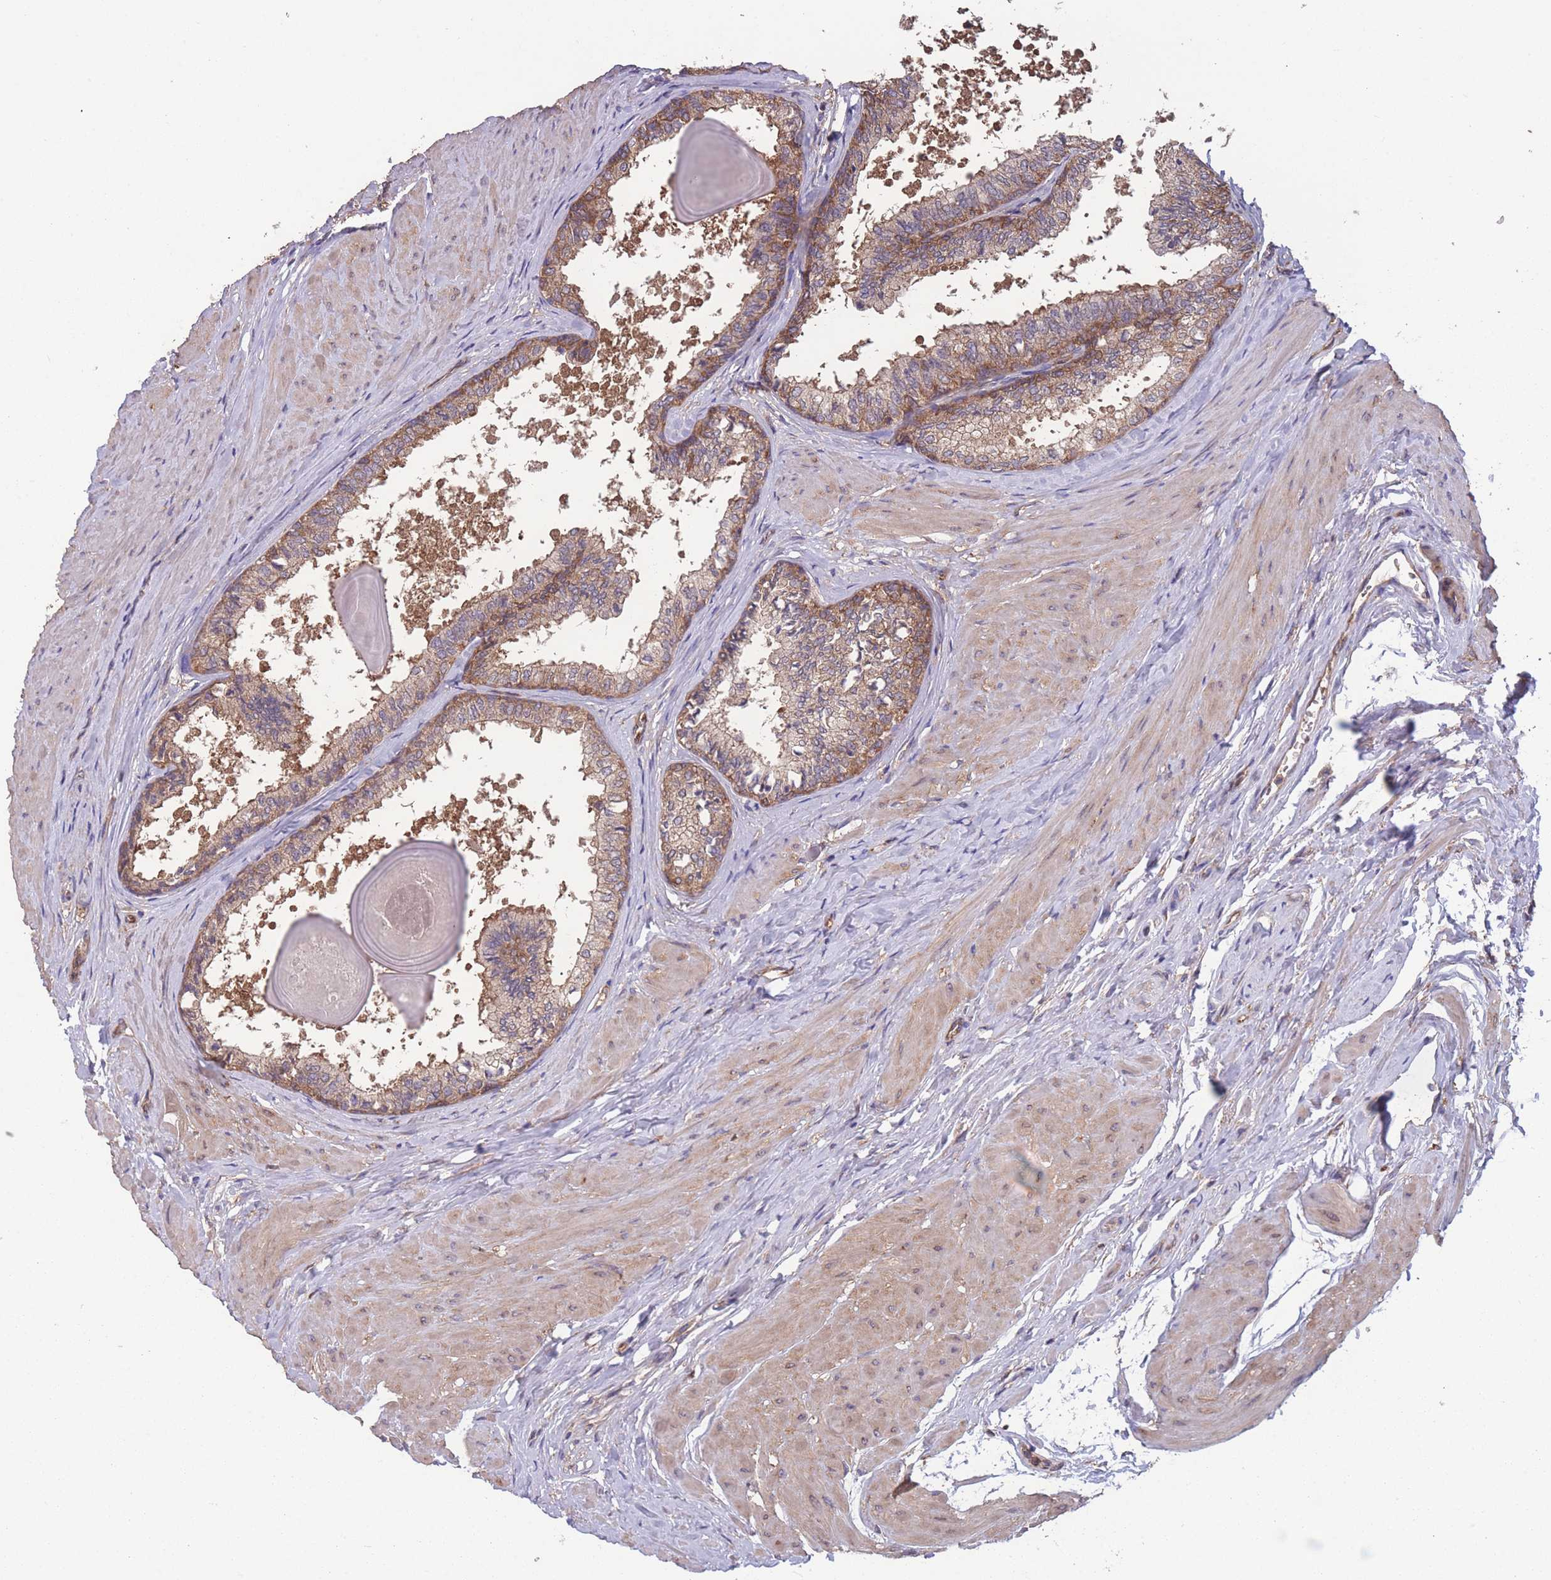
{"staining": {"intensity": "moderate", "quantity": ">75%", "location": "cytoplasmic/membranous"}, "tissue": "prostate", "cell_type": "Glandular cells", "image_type": "normal", "snomed": [{"axis": "morphology", "description": "Normal tissue, NOS"}, {"axis": "topography", "description": "Prostate"}], "caption": "A histopathology image of human prostate stained for a protein displays moderate cytoplasmic/membranous brown staining in glandular cells. (Stains: DAB (3,3'-diaminobenzidine) in brown, nuclei in blue, Microscopy: brightfield microscopy at high magnification).", "gene": "ZPR1", "patient": {"sex": "male", "age": 48}}